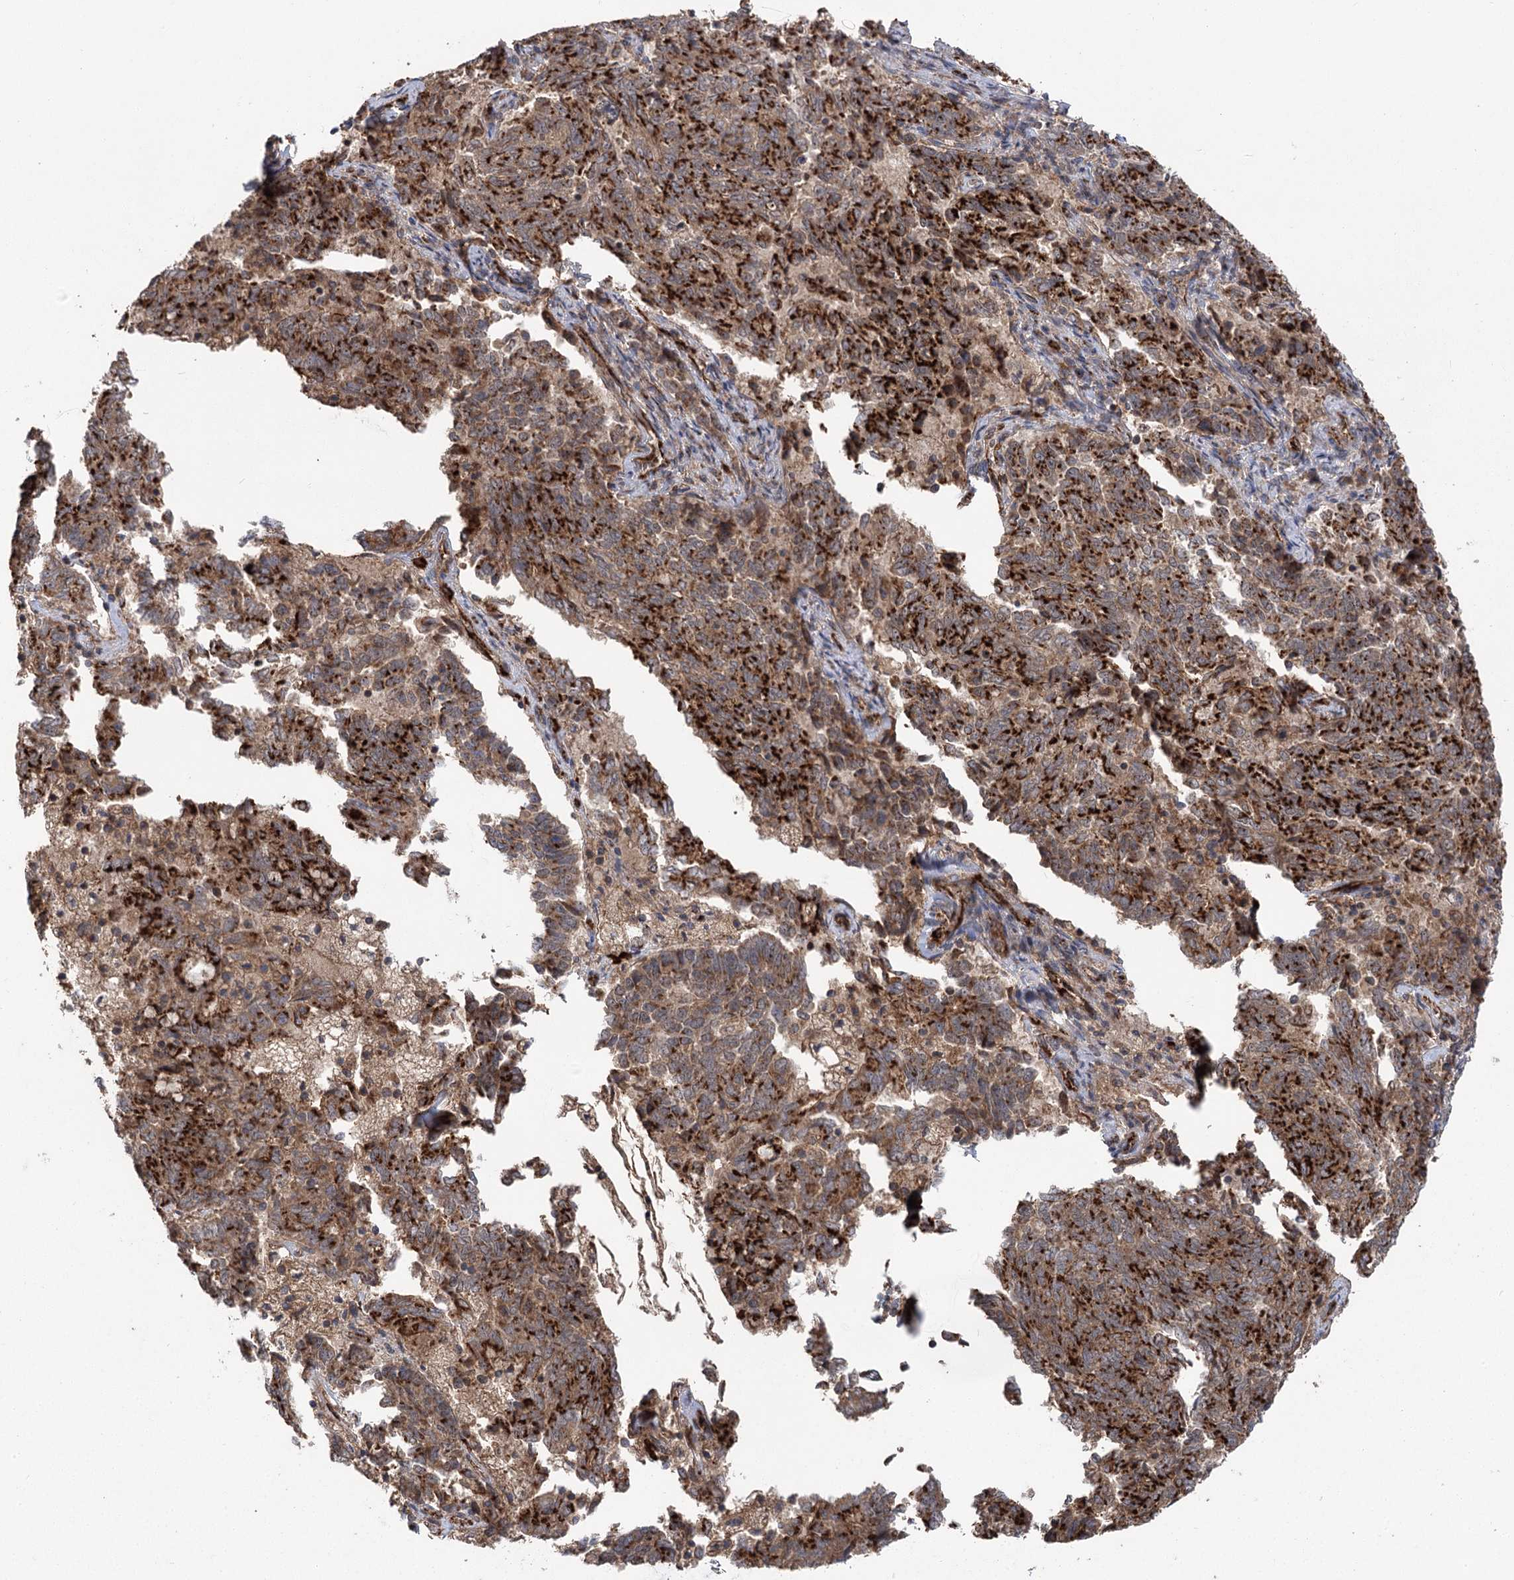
{"staining": {"intensity": "strong", "quantity": ">75%", "location": "cytoplasmic/membranous"}, "tissue": "endometrial cancer", "cell_type": "Tumor cells", "image_type": "cancer", "snomed": [{"axis": "morphology", "description": "Adenocarcinoma, NOS"}, {"axis": "topography", "description": "Endometrium"}], "caption": "DAB immunohistochemical staining of adenocarcinoma (endometrial) demonstrates strong cytoplasmic/membranous protein staining in about >75% of tumor cells.", "gene": "CARD19", "patient": {"sex": "female", "age": 80}}